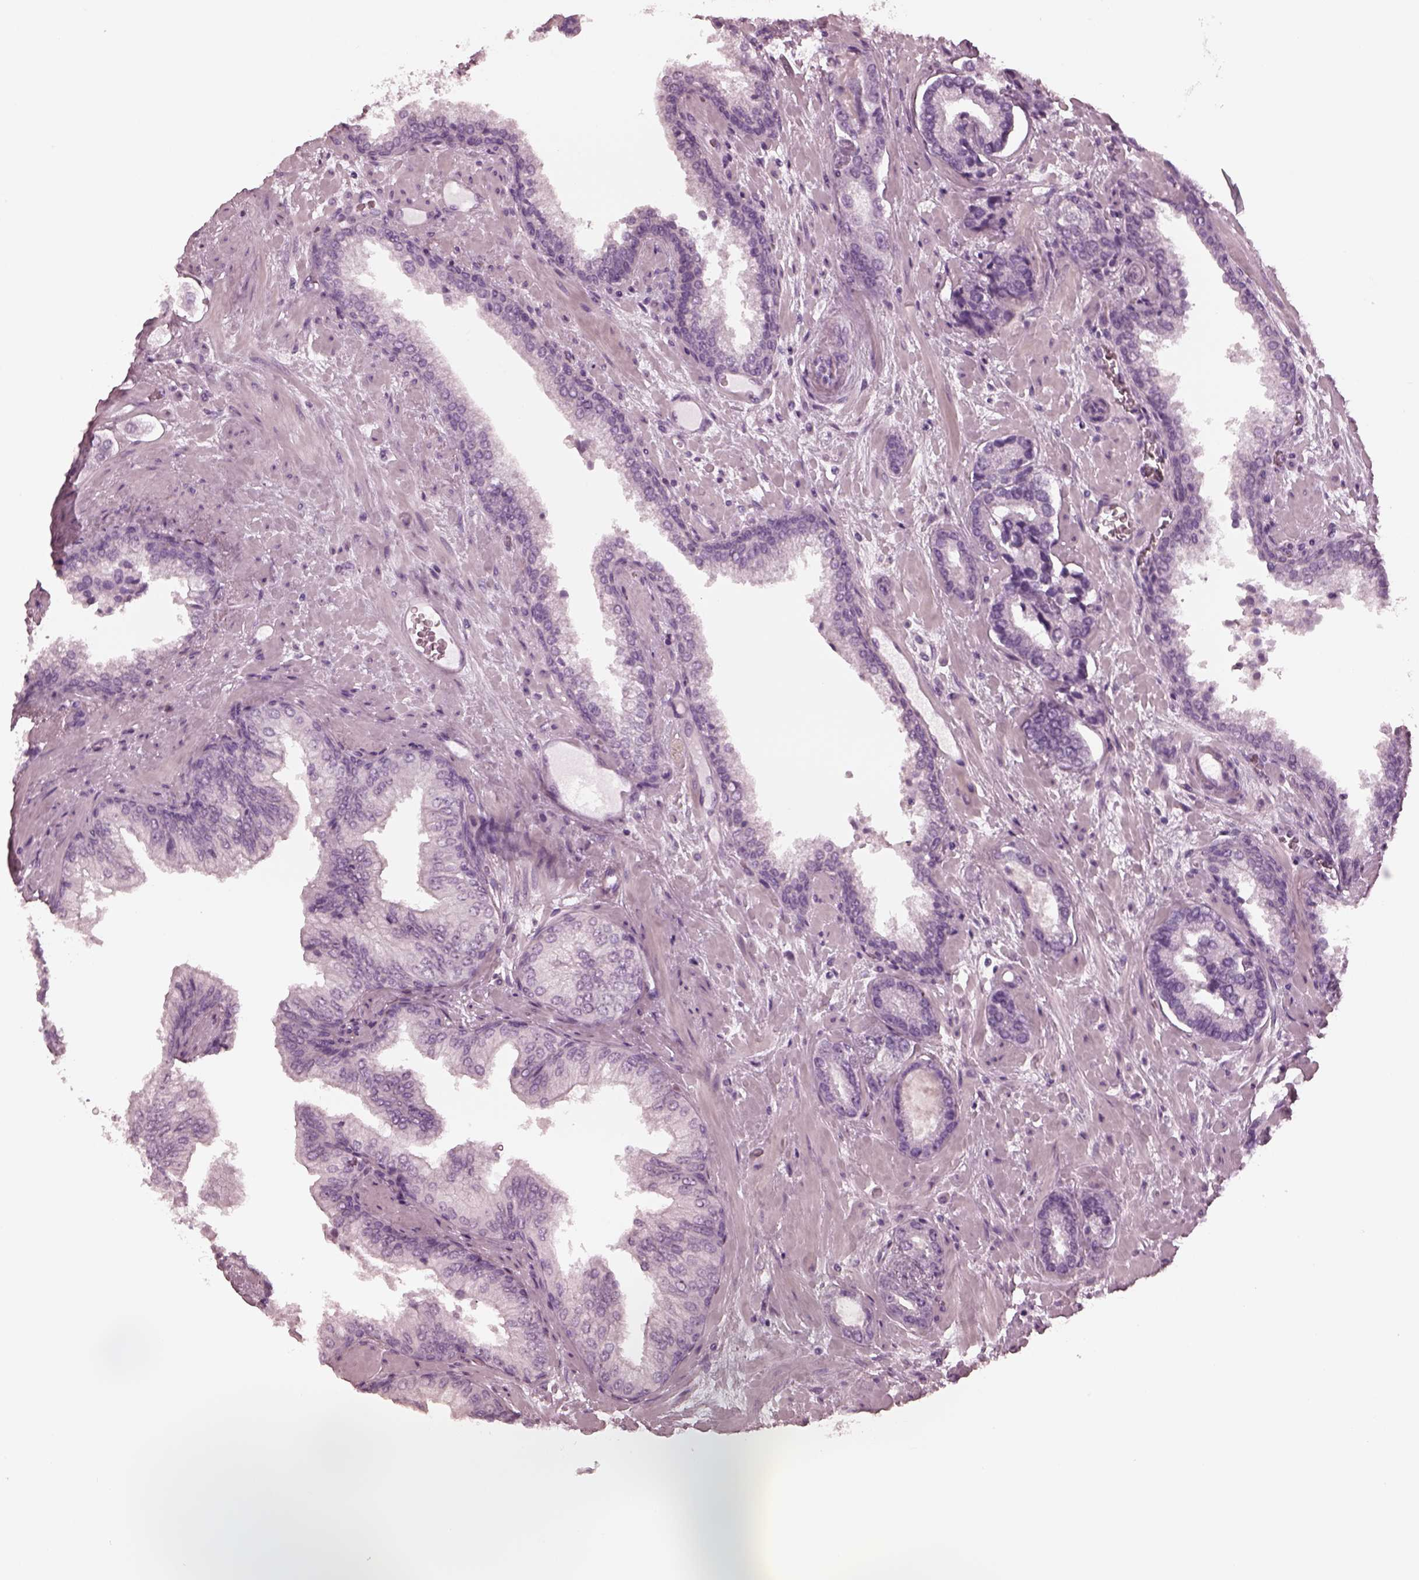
{"staining": {"intensity": "negative", "quantity": "none", "location": "none"}, "tissue": "prostate cancer", "cell_type": "Tumor cells", "image_type": "cancer", "snomed": [{"axis": "morphology", "description": "Adenocarcinoma, Low grade"}, {"axis": "topography", "description": "Prostate"}], "caption": "The immunohistochemistry (IHC) micrograph has no significant positivity in tumor cells of prostate cancer (low-grade adenocarcinoma) tissue. Nuclei are stained in blue.", "gene": "GRM6", "patient": {"sex": "male", "age": 61}}